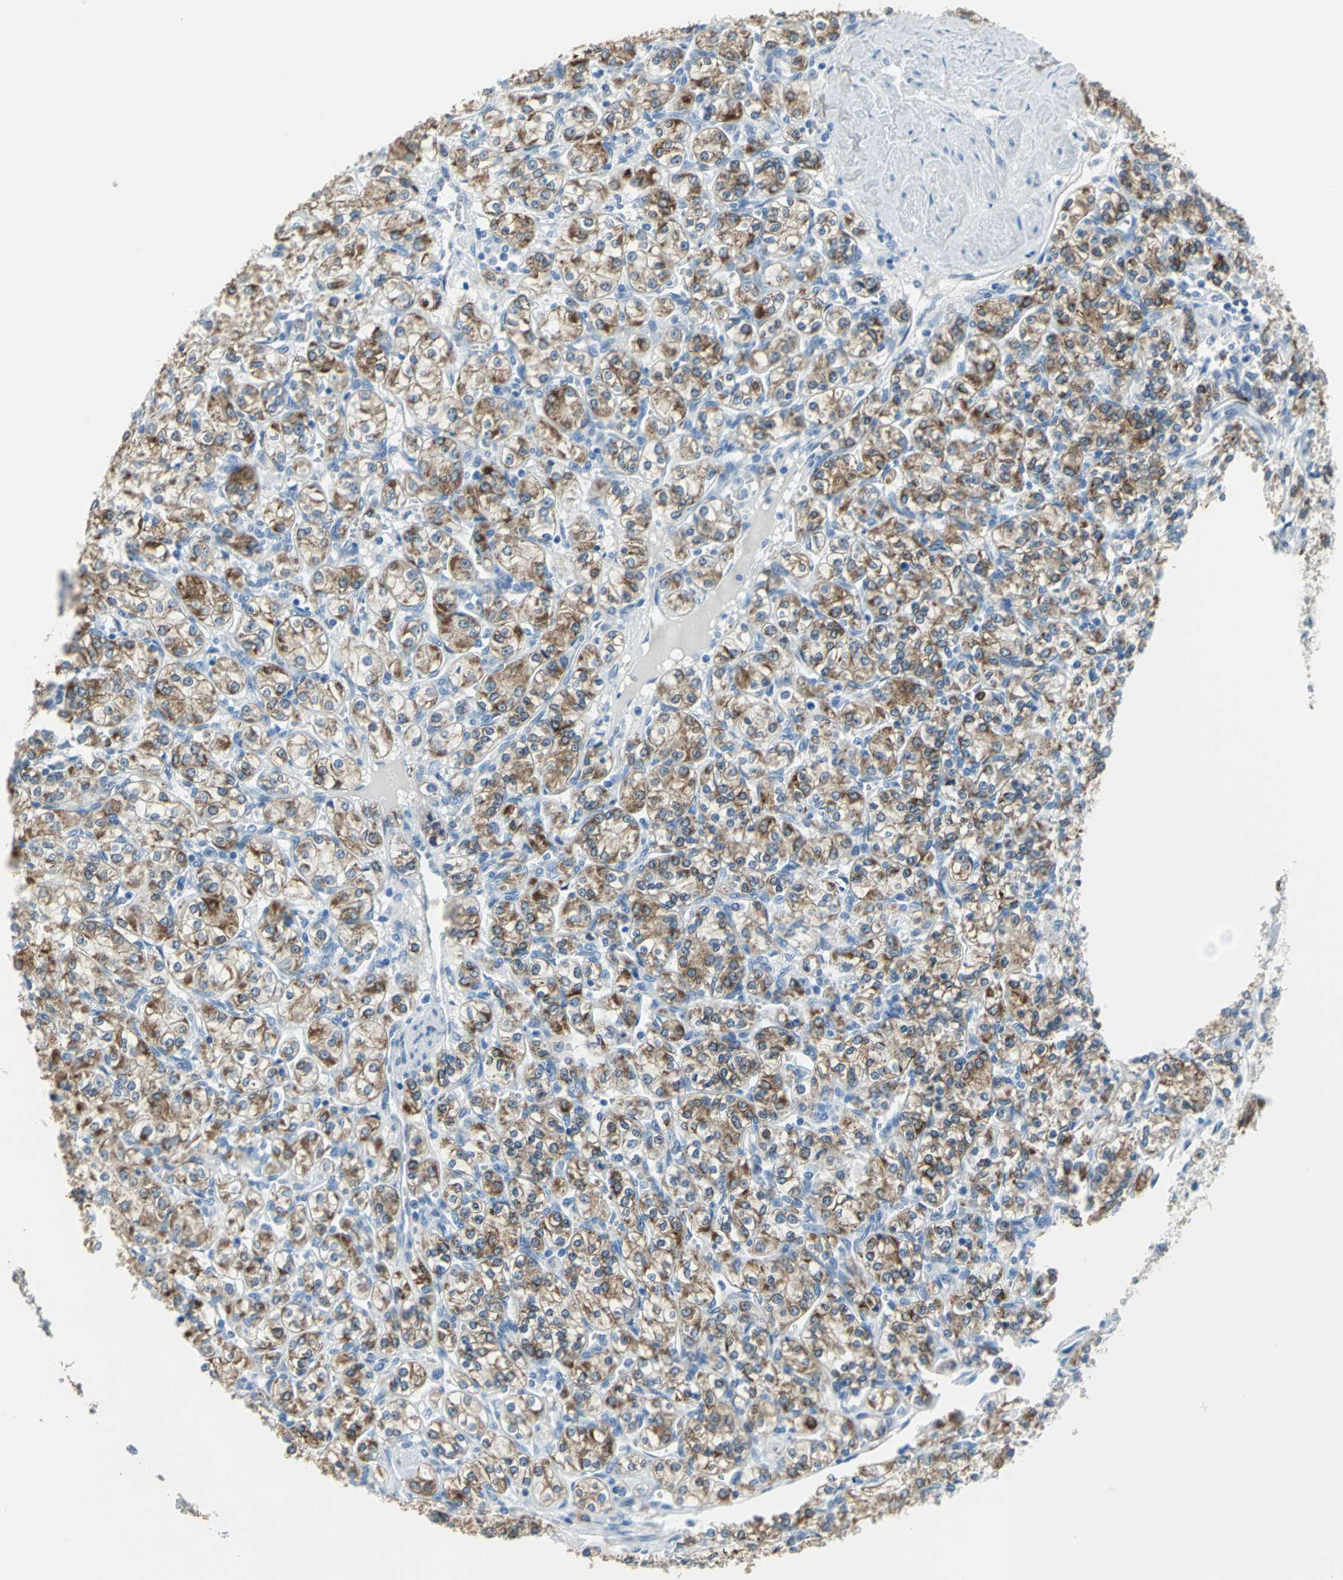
{"staining": {"intensity": "strong", "quantity": ">75%", "location": "cytoplasmic/membranous"}, "tissue": "renal cancer", "cell_type": "Tumor cells", "image_type": "cancer", "snomed": [{"axis": "morphology", "description": "Adenocarcinoma, NOS"}, {"axis": "topography", "description": "Kidney"}], "caption": "Approximately >75% of tumor cells in human renal cancer (adenocarcinoma) demonstrate strong cytoplasmic/membranous protein expression as visualized by brown immunohistochemical staining.", "gene": "CYB5A", "patient": {"sex": "male", "age": 77}}